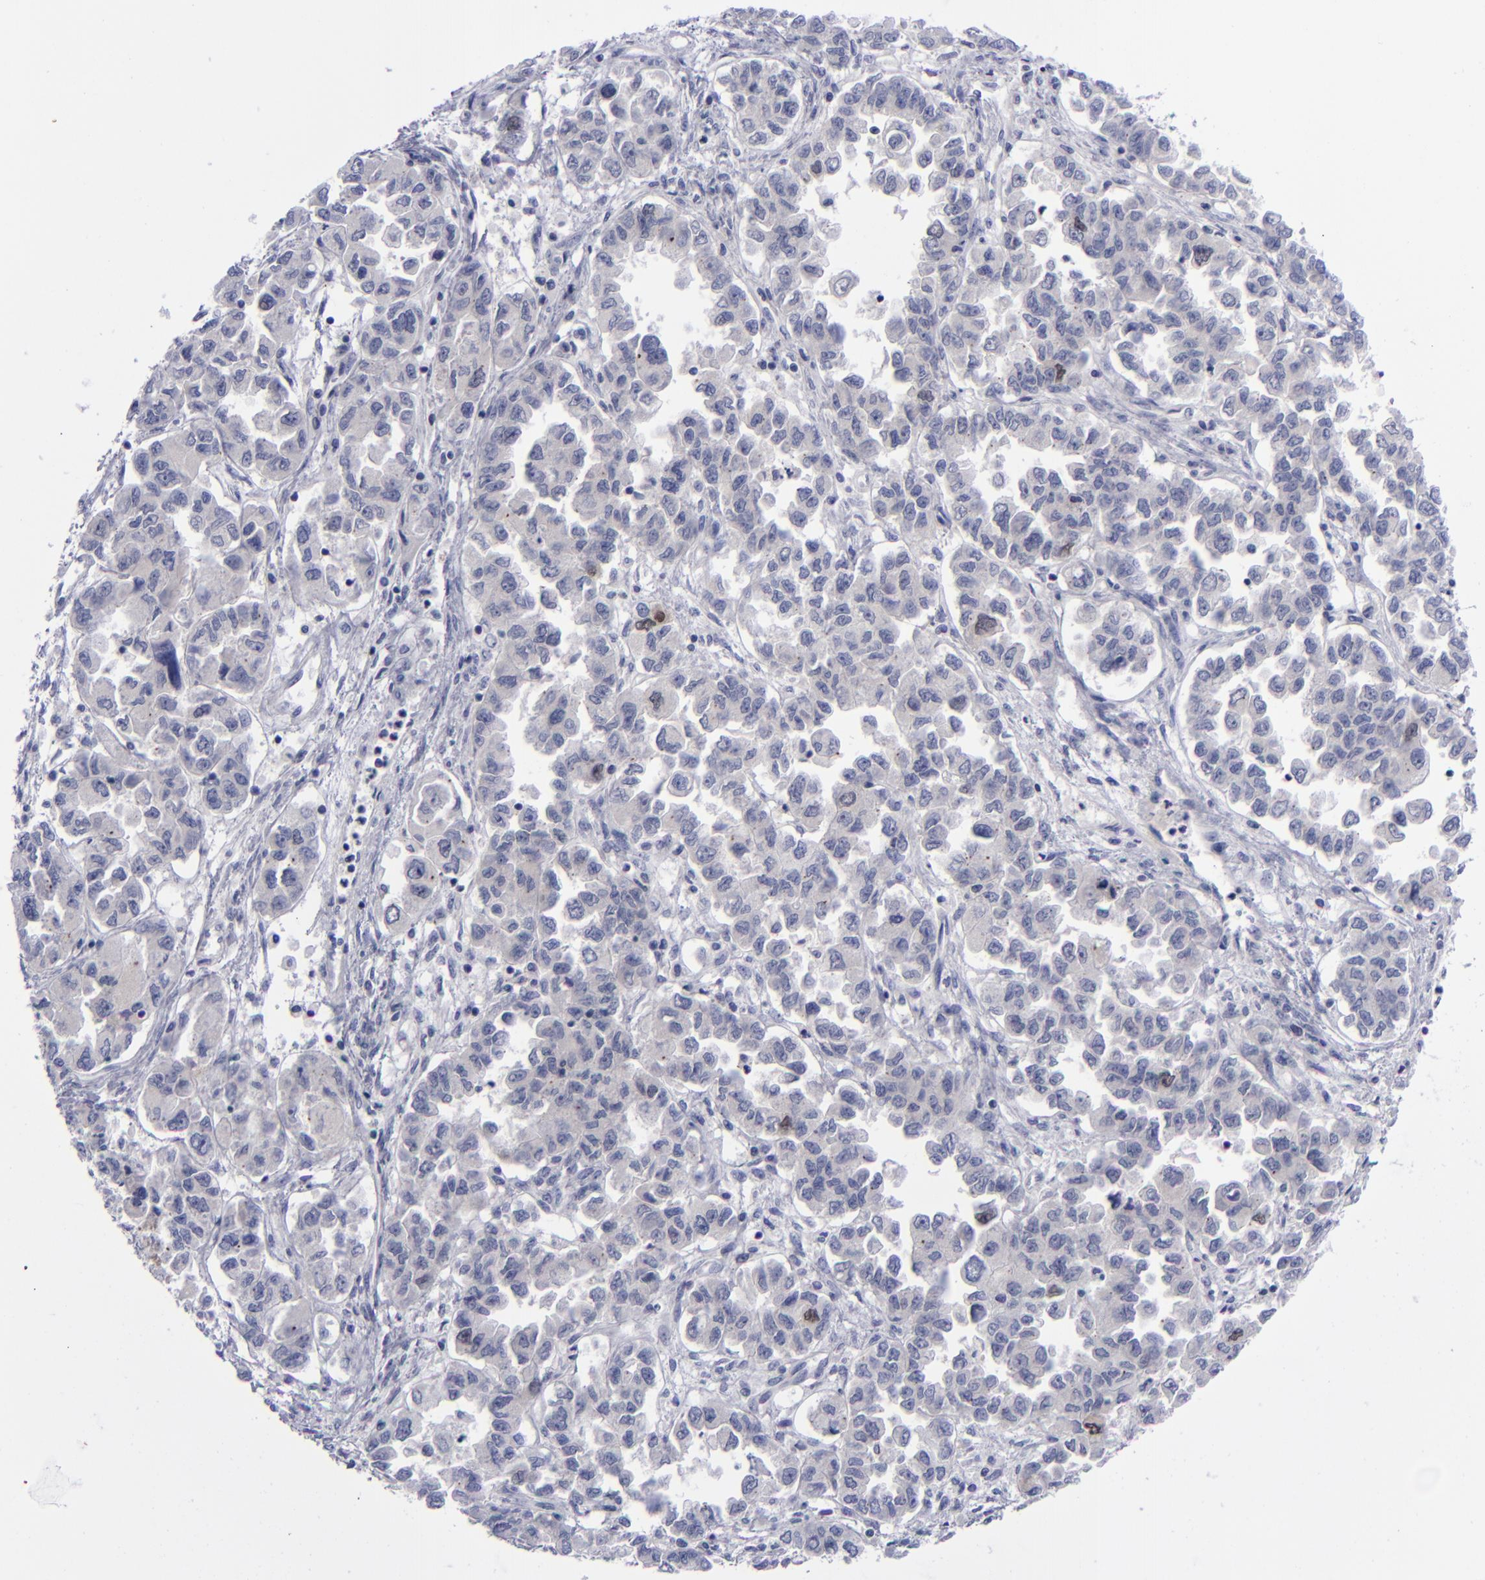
{"staining": {"intensity": "weak", "quantity": "<25%", "location": "cytoplasmic/membranous,nuclear"}, "tissue": "ovarian cancer", "cell_type": "Tumor cells", "image_type": "cancer", "snomed": [{"axis": "morphology", "description": "Cystadenocarcinoma, serous, NOS"}, {"axis": "topography", "description": "Ovary"}], "caption": "Tumor cells are negative for protein expression in human ovarian serous cystadenocarcinoma.", "gene": "AURKA", "patient": {"sex": "female", "age": 84}}